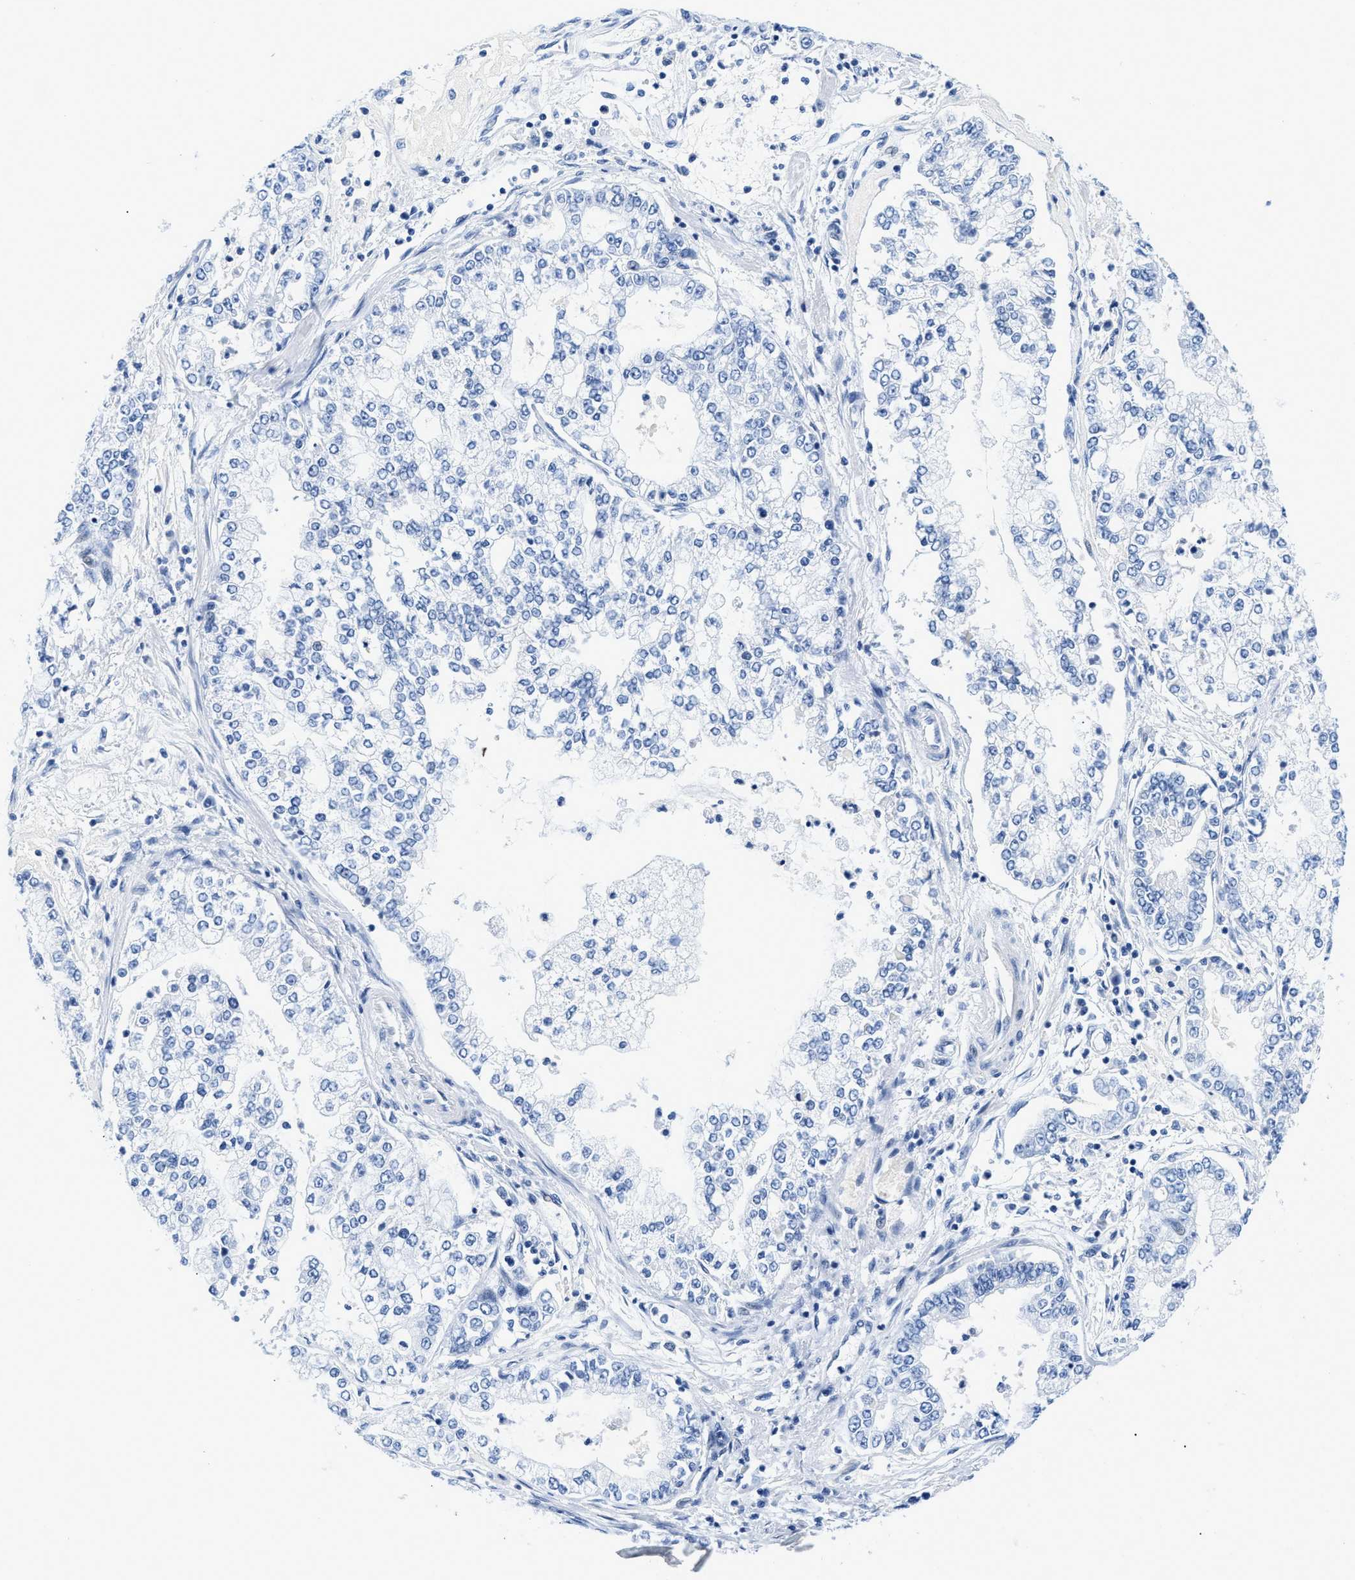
{"staining": {"intensity": "negative", "quantity": "none", "location": "none"}, "tissue": "stomach cancer", "cell_type": "Tumor cells", "image_type": "cancer", "snomed": [{"axis": "morphology", "description": "Adenocarcinoma, NOS"}, {"axis": "topography", "description": "Stomach"}], "caption": "DAB (3,3'-diaminobenzidine) immunohistochemical staining of stomach adenocarcinoma exhibits no significant staining in tumor cells.", "gene": "GSN", "patient": {"sex": "male", "age": 76}}